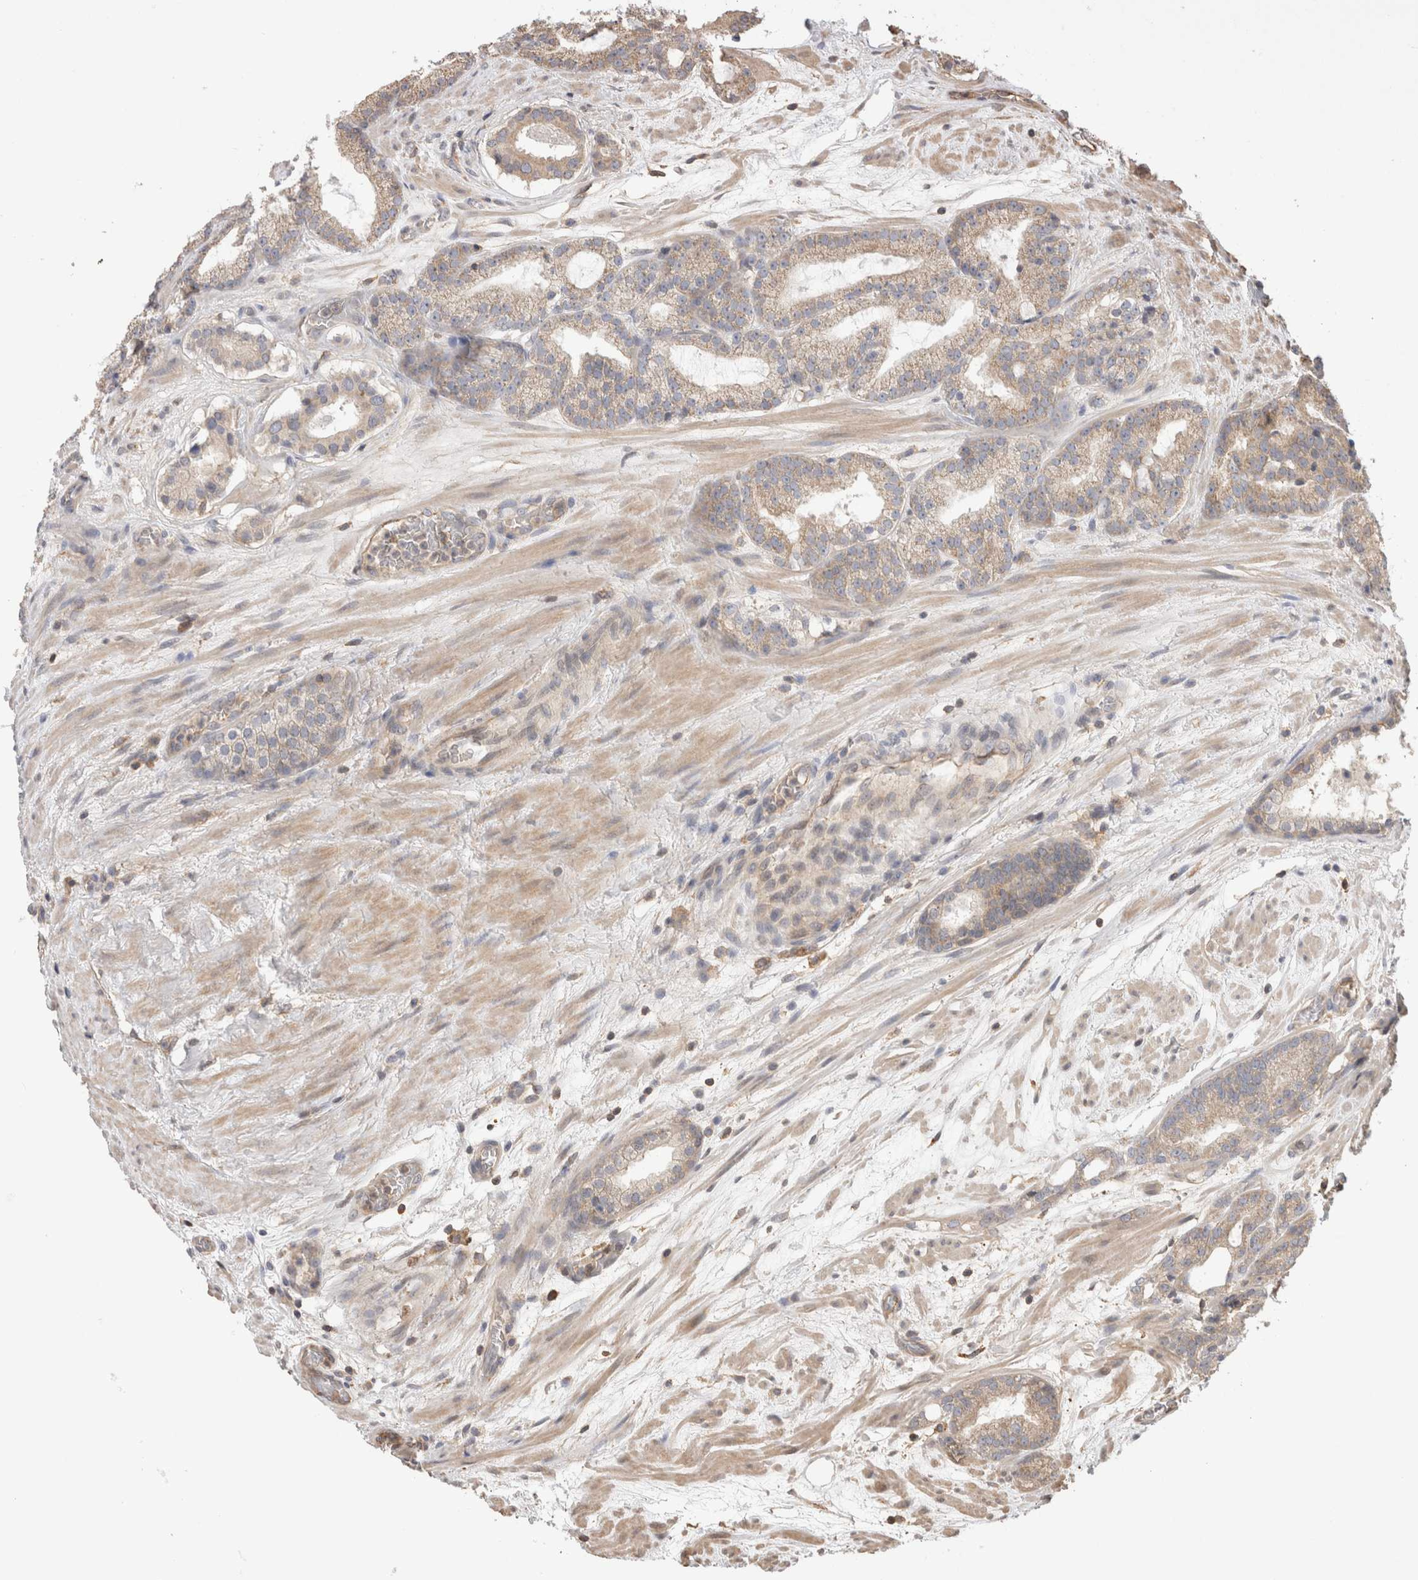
{"staining": {"intensity": "weak", "quantity": "25%-75%", "location": "cytoplasmic/membranous"}, "tissue": "prostate cancer", "cell_type": "Tumor cells", "image_type": "cancer", "snomed": [{"axis": "morphology", "description": "Adenocarcinoma, Low grade"}, {"axis": "topography", "description": "Prostate"}], "caption": "IHC staining of adenocarcinoma (low-grade) (prostate), which reveals low levels of weak cytoplasmic/membranous expression in approximately 25%-75% of tumor cells indicating weak cytoplasmic/membranous protein staining. The staining was performed using DAB (brown) for protein detection and nuclei were counterstained in hematoxylin (blue).", "gene": "IMMP2L", "patient": {"sex": "male", "age": 69}}